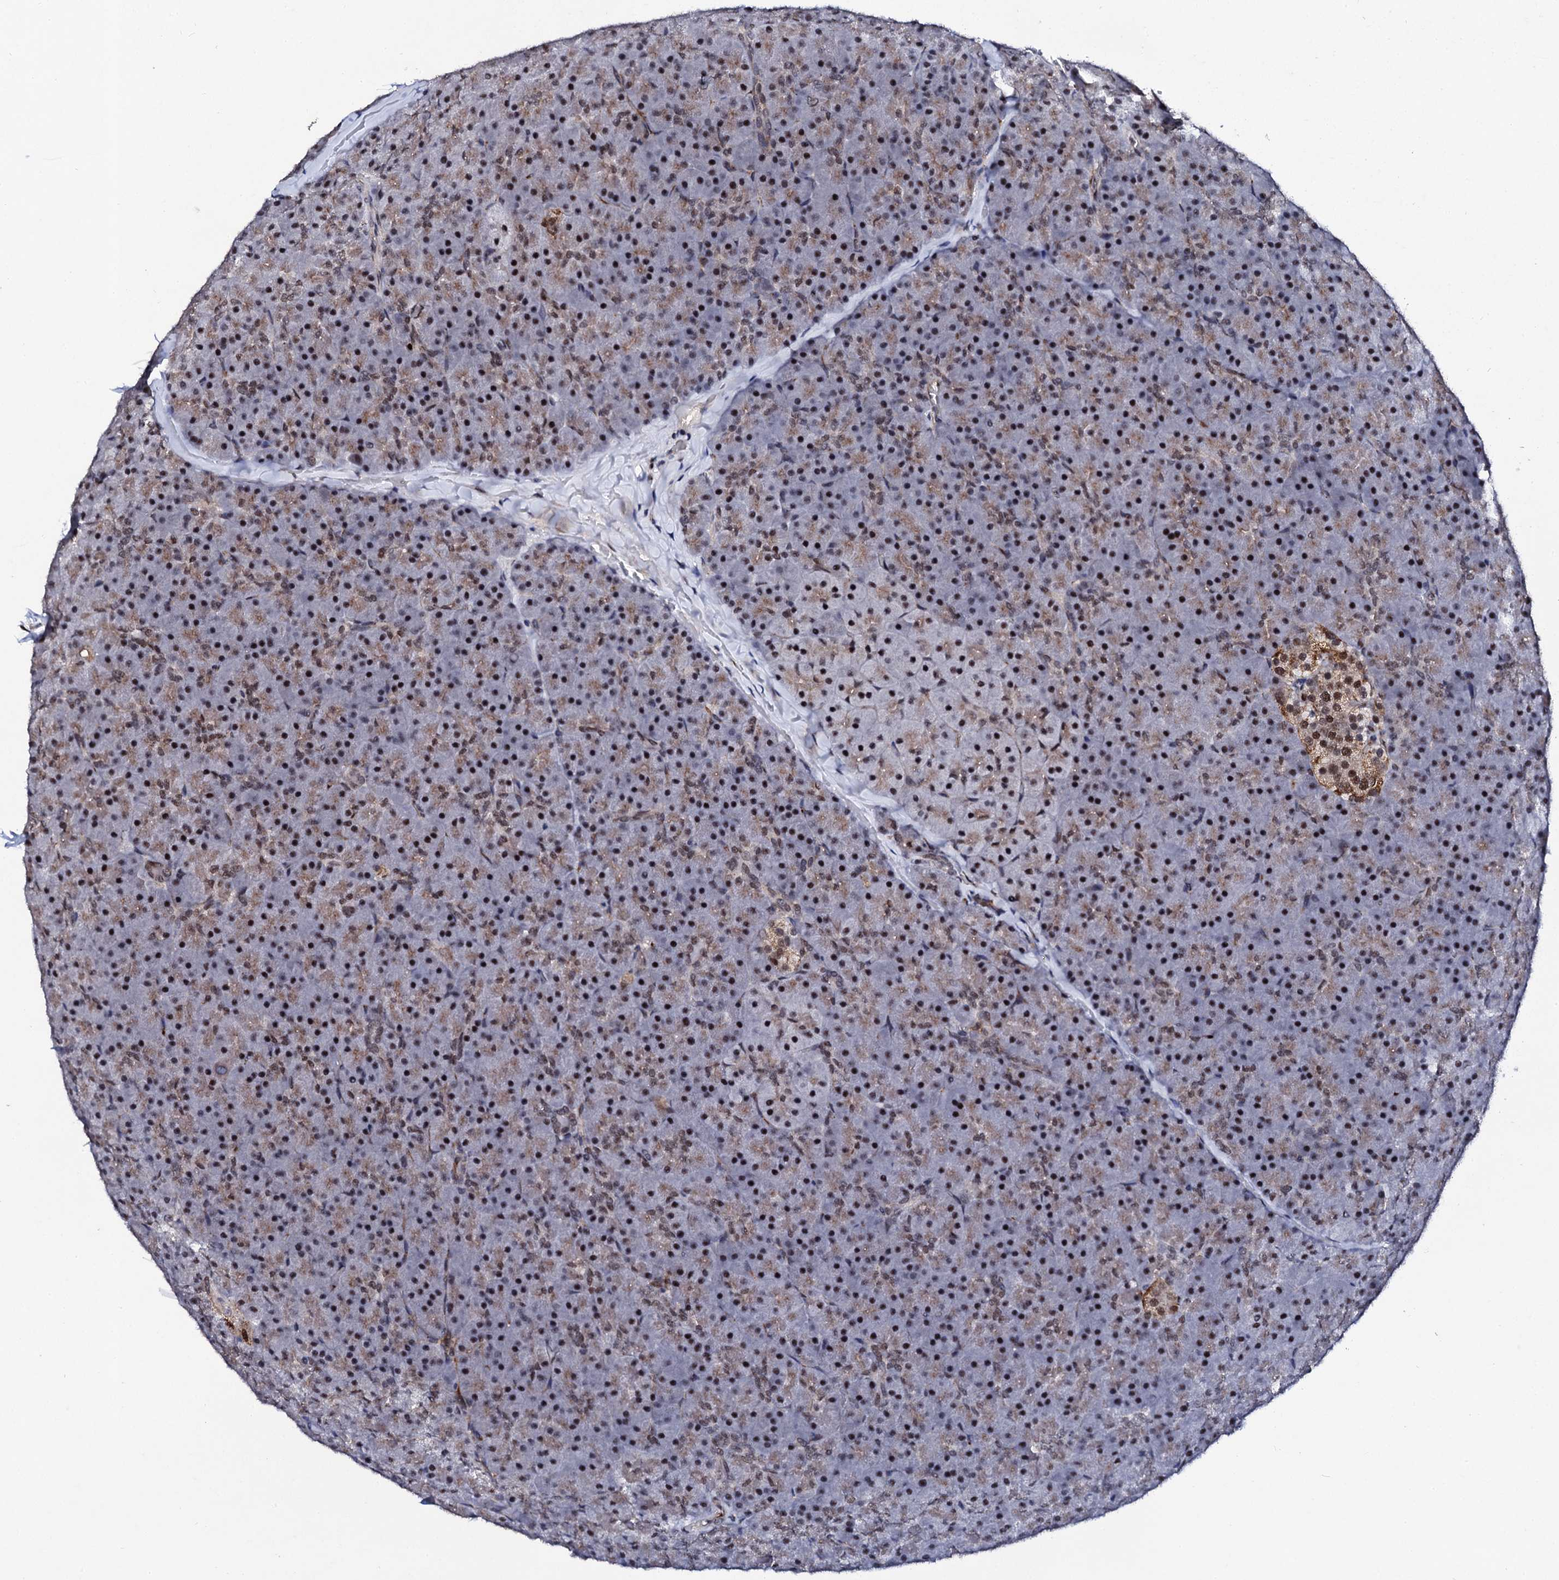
{"staining": {"intensity": "strong", "quantity": ">75%", "location": "nuclear"}, "tissue": "pancreas", "cell_type": "Exocrine glandular cells", "image_type": "normal", "snomed": [{"axis": "morphology", "description": "Normal tissue, NOS"}, {"axis": "topography", "description": "Pancreas"}], "caption": "Immunohistochemistry photomicrograph of unremarkable pancreas: human pancreas stained using immunohistochemistry (IHC) displays high levels of strong protein expression localized specifically in the nuclear of exocrine glandular cells, appearing as a nuclear brown color.", "gene": "CSTF3", "patient": {"sex": "male", "age": 36}}